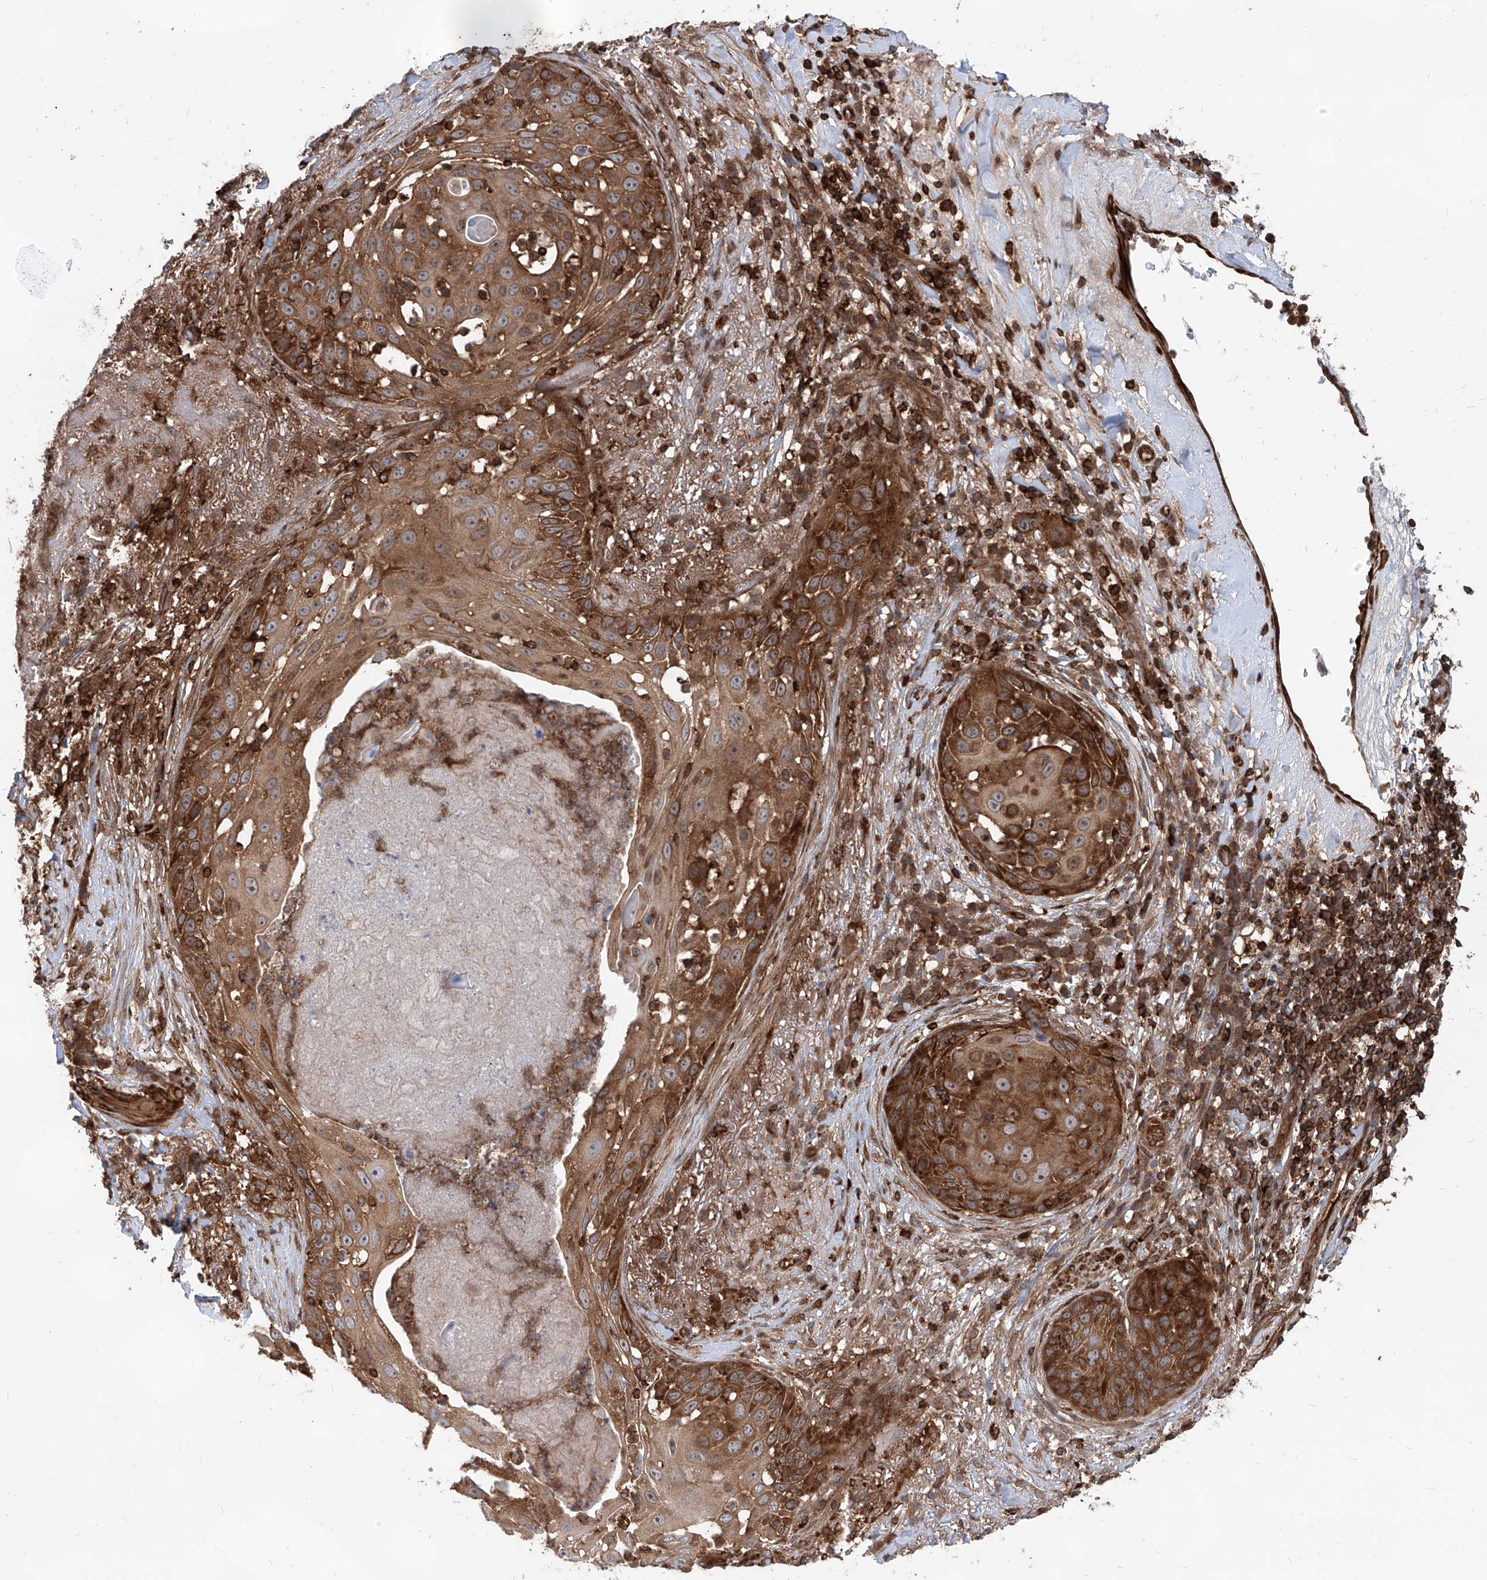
{"staining": {"intensity": "strong", "quantity": ">75%", "location": "cytoplasmic/membranous"}, "tissue": "skin cancer", "cell_type": "Tumor cells", "image_type": "cancer", "snomed": [{"axis": "morphology", "description": "Squamous cell carcinoma, NOS"}, {"axis": "topography", "description": "Skin"}], "caption": "The image reveals a brown stain indicating the presence of a protein in the cytoplasmic/membranous of tumor cells in skin cancer. The staining was performed using DAB (3,3'-diaminobenzidine), with brown indicating positive protein expression. Nuclei are stained blue with hematoxylin.", "gene": "MAGED2", "patient": {"sex": "female", "age": 44}}